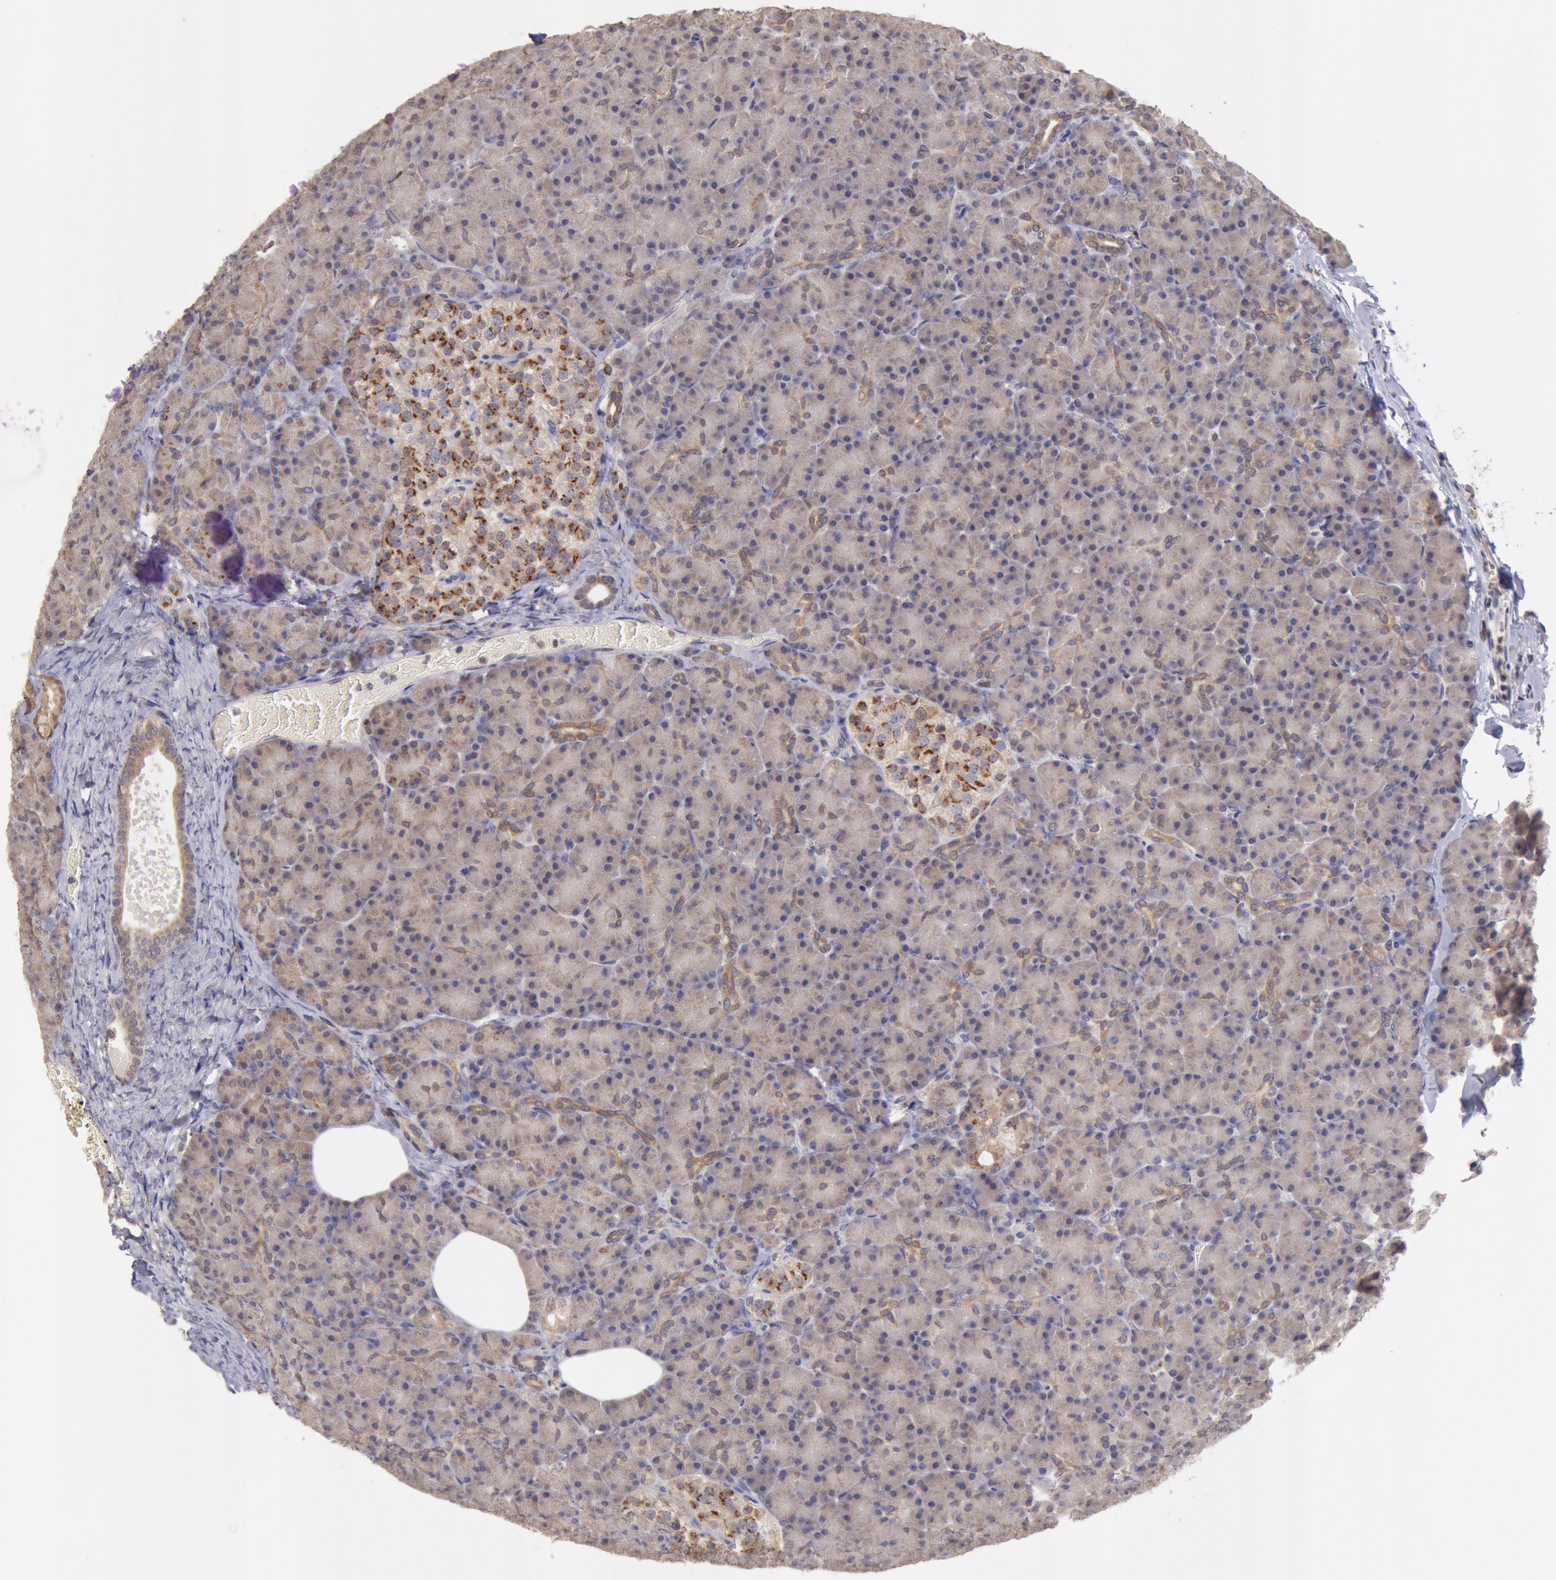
{"staining": {"intensity": "weak", "quantity": ">75%", "location": "cytoplasmic/membranous"}, "tissue": "pancreas", "cell_type": "Exocrine glandular cells", "image_type": "normal", "snomed": [{"axis": "morphology", "description": "Normal tissue, NOS"}, {"axis": "topography", "description": "Pancreas"}], "caption": "Protein expression analysis of unremarkable human pancreas reveals weak cytoplasmic/membranous positivity in approximately >75% of exocrine glandular cells. (DAB IHC with brightfield microscopy, high magnification).", "gene": "COMT", "patient": {"sex": "female", "age": 43}}